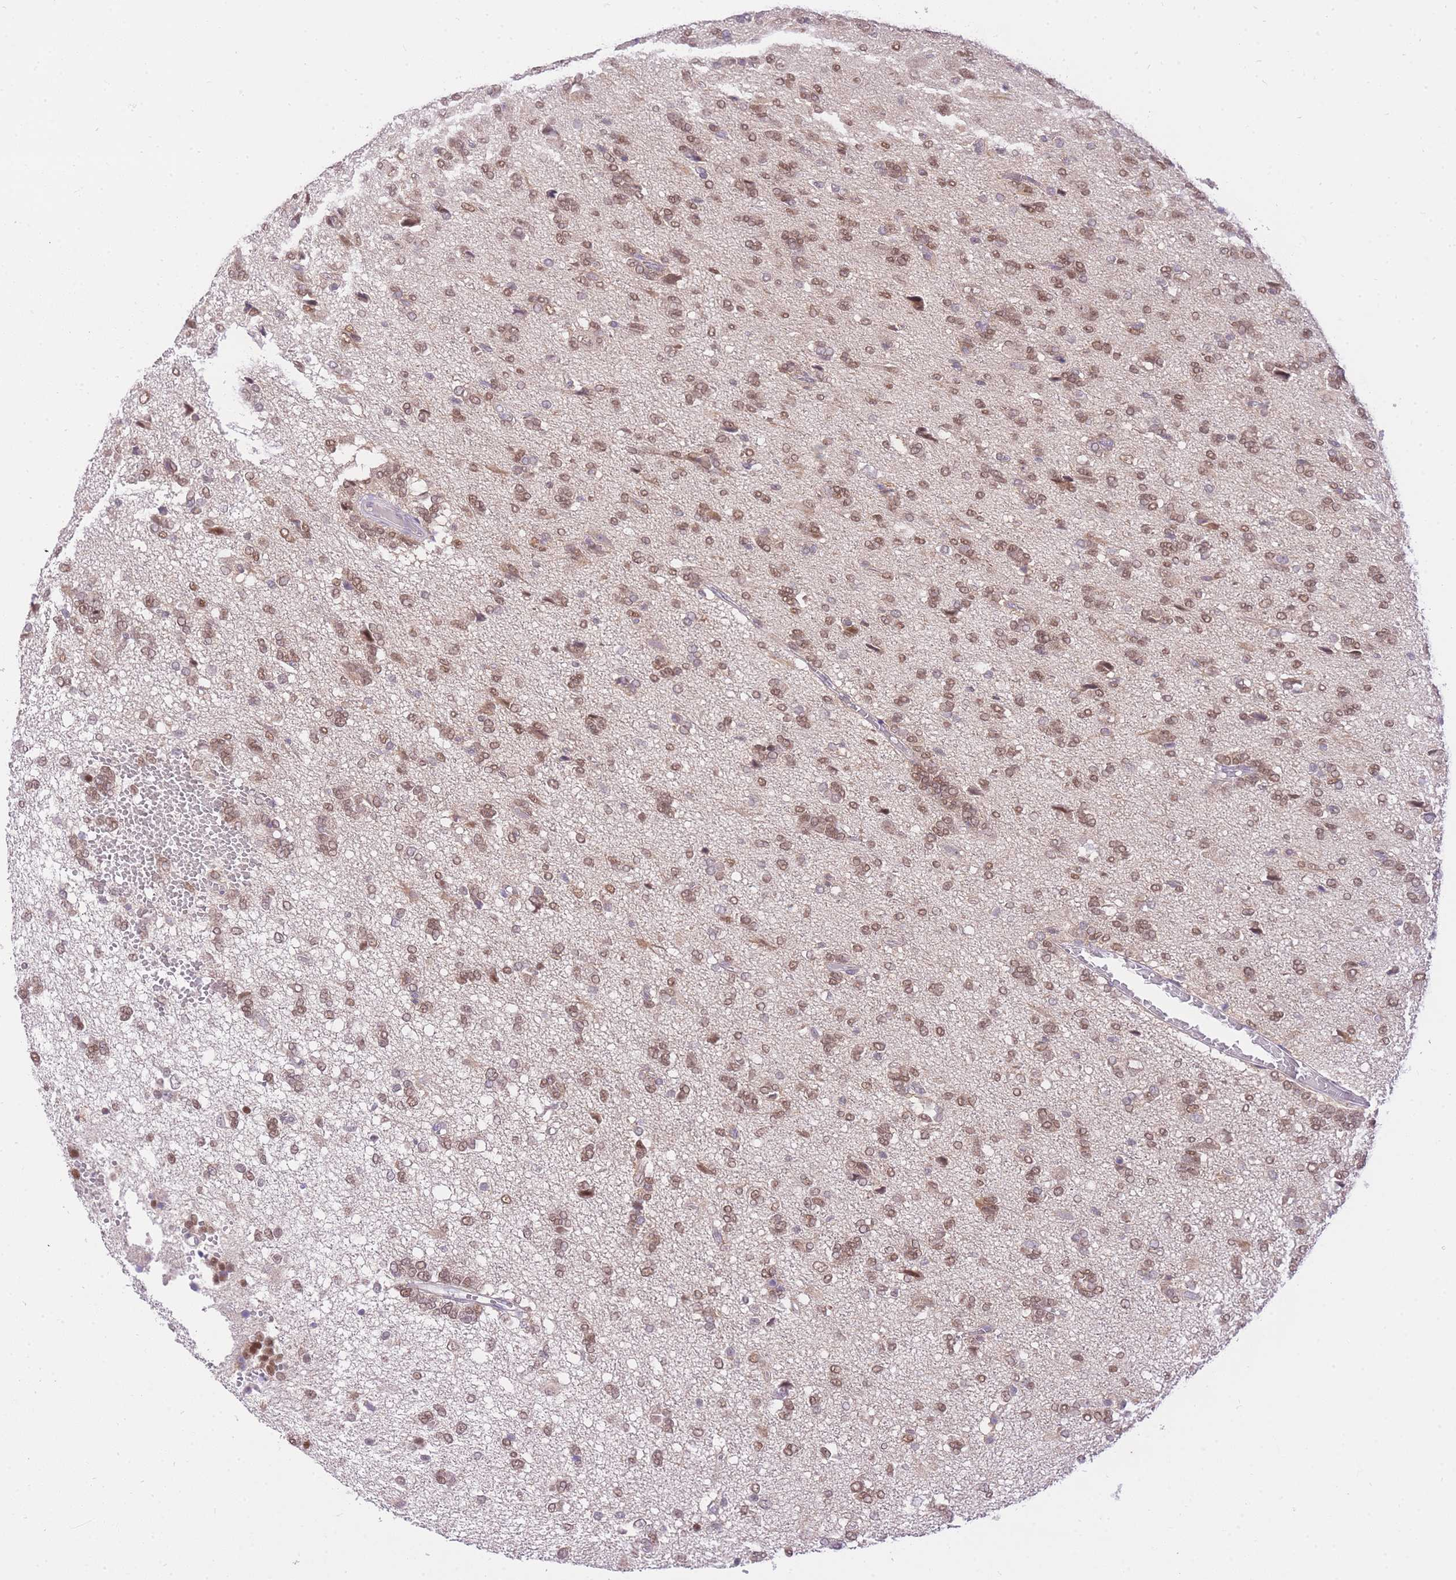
{"staining": {"intensity": "moderate", "quantity": ">75%", "location": "nuclear"}, "tissue": "glioma", "cell_type": "Tumor cells", "image_type": "cancer", "snomed": [{"axis": "morphology", "description": "Glioma, malignant, High grade"}, {"axis": "topography", "description": "Brain"}], "caption": "This histopathology image reveals glioma stained with IHC to label a protein in brown. The nuclear of tumor cells show moderate positivity for the protein. Nuclei are counter-stained blue.", "gene": "UBXN7", "patient": {"sex": "female", "age": 59}}